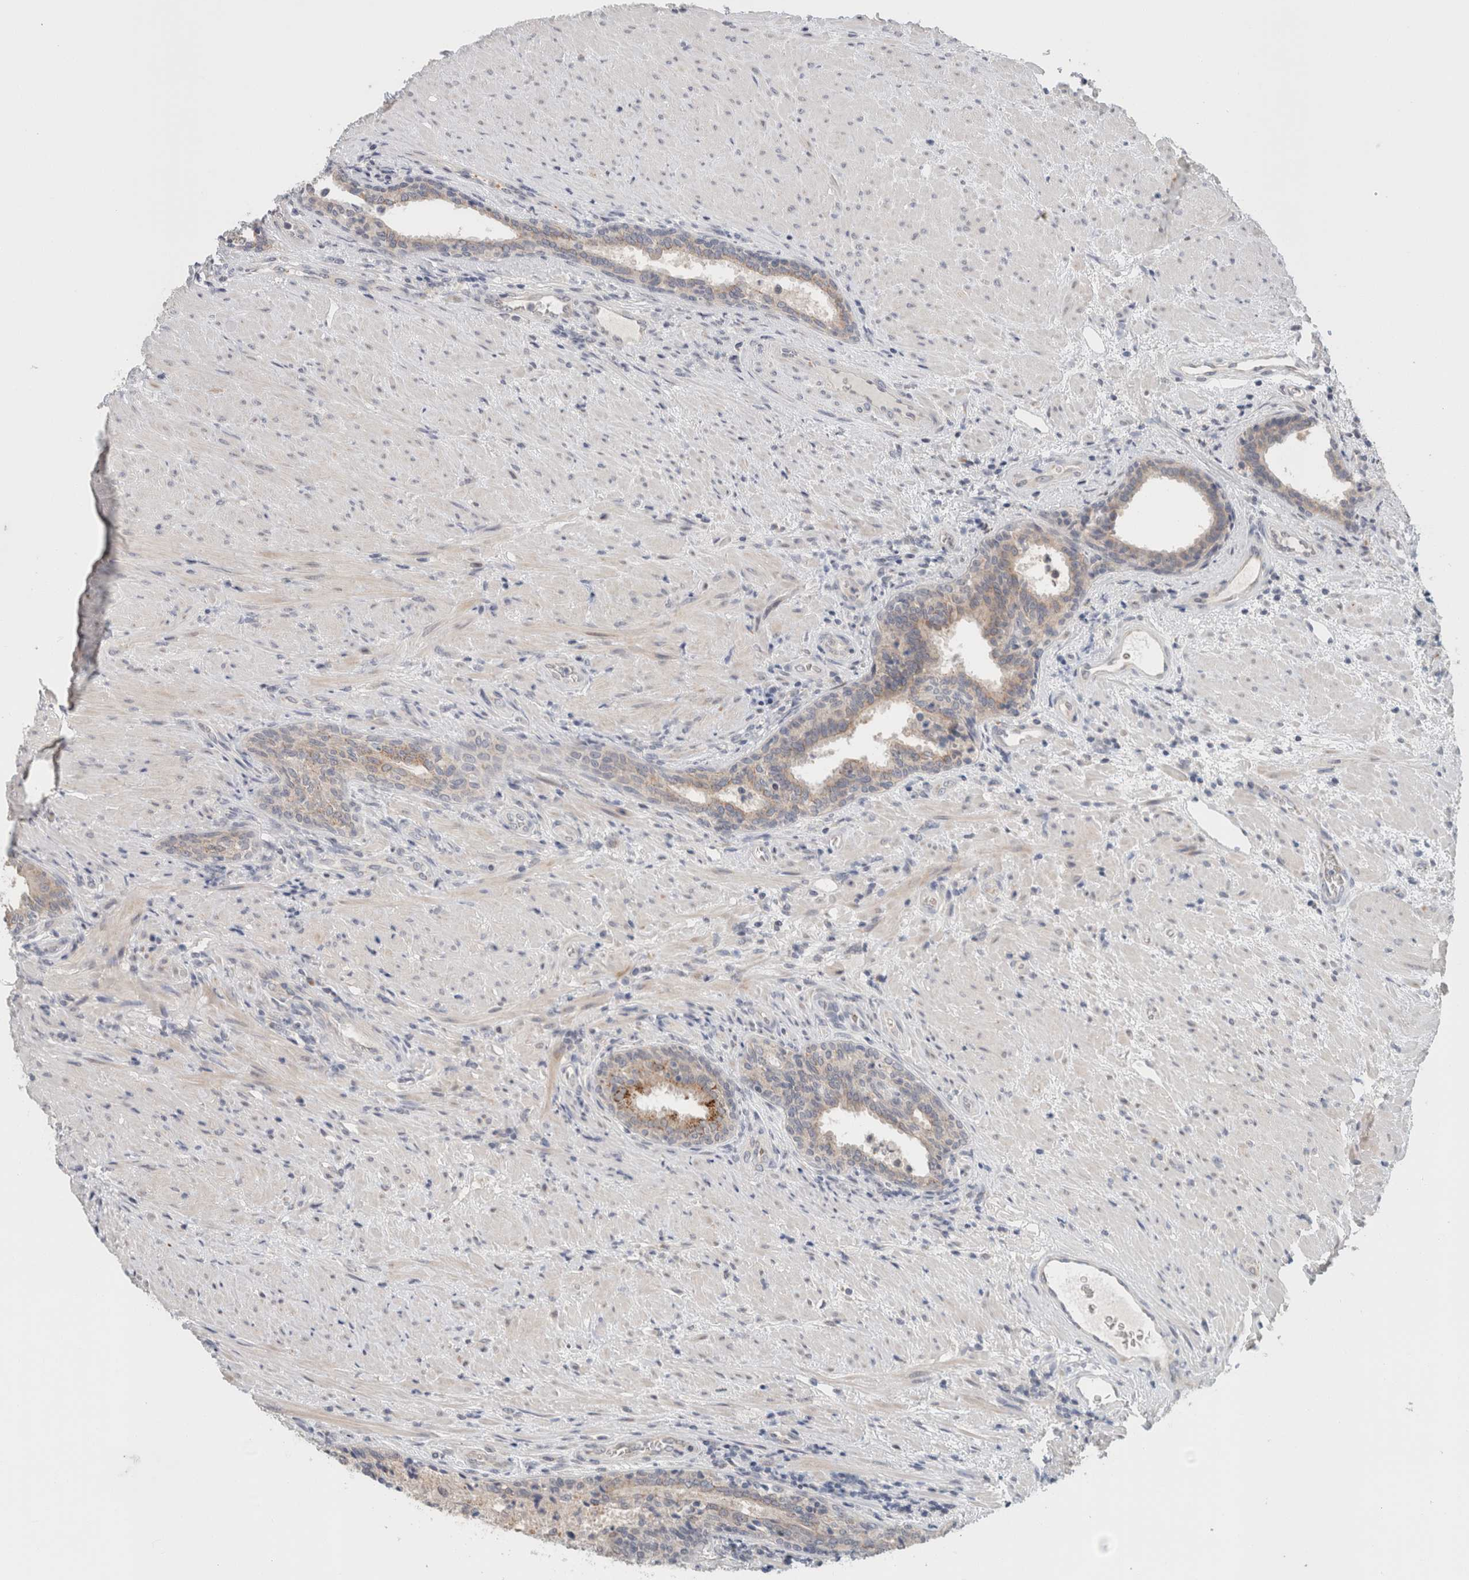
{"staining": {"intensity": "weak", "quantity": ">75%", "location": "cytoplasmic/membranous"}, "tissue": "prostate", "cell_type": "Glandular cells", "image_type": "normal", "snomed": [{"axis": "morphology", "description": "Normal tissue, NOS"}, {"axis": "topography", "description": "Prostate"}], "caption": "This image demonstrates immunohistochemistry staining of benign human prostate, with low weak cytoplasmic/membranous staining in about >75% of glandular cells.", "gene": "CRAT", "patient": {"sex": "male", "age": 76}}